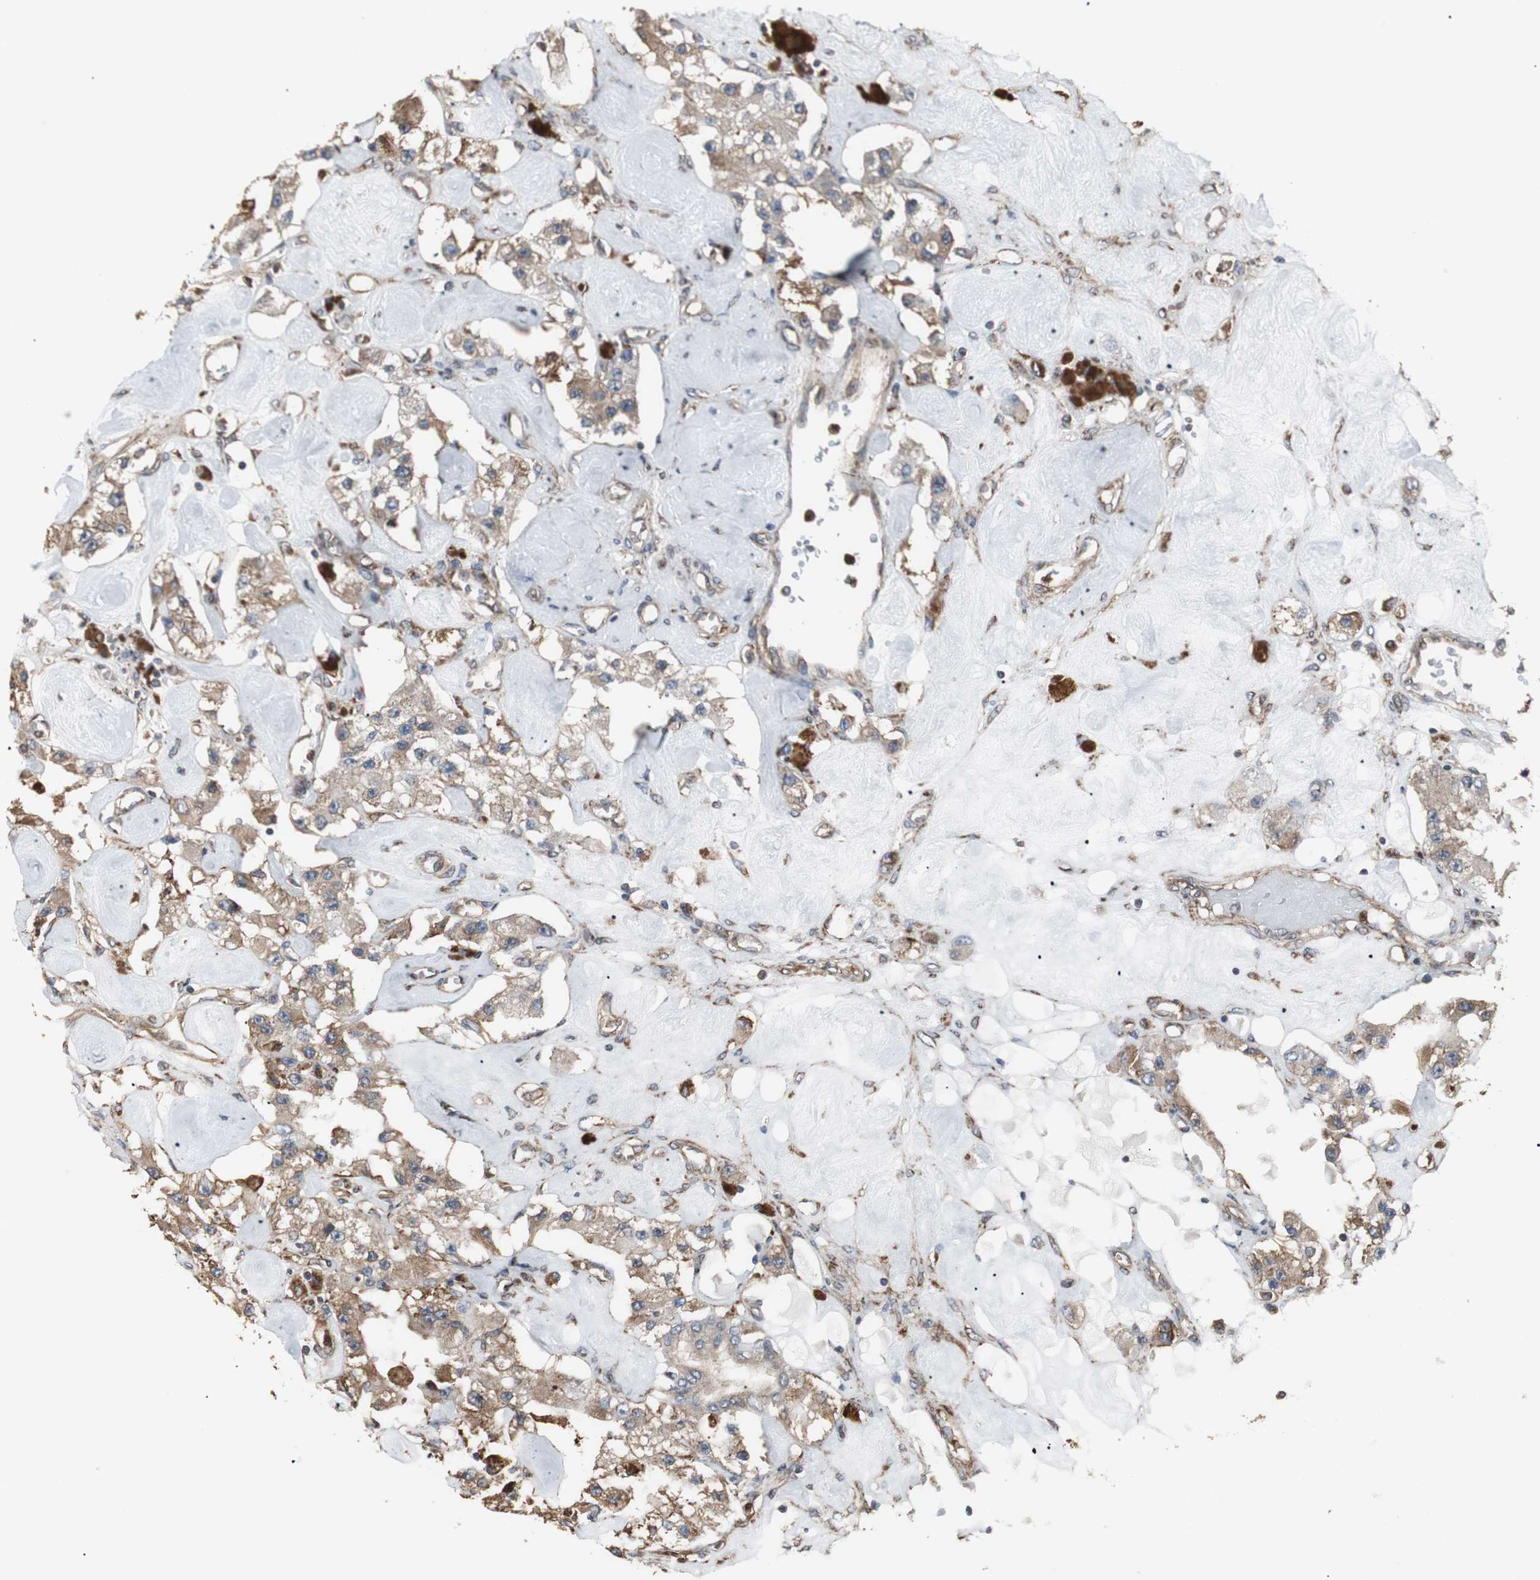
{"staining": {"intensity": "moderate", "quantity": ">75%", "location": "cytoplasmic/membranous"}, "tissue": "carcinoid", "cell_type": "Tumor cells", "image_type": "cancer", "snomed": [{"axis": "morphology", "description": "Carcinoid, malignant, NOS"}, {"axis": "topography", "description": "Pancreas"}], "caption": "A brown stain labels moderate cytoplasmic/membranous staining of a protein in human malignant carcinoid tumor cells.", "gene": "CALU", "patient": {"sex": "male", "age": 41}}